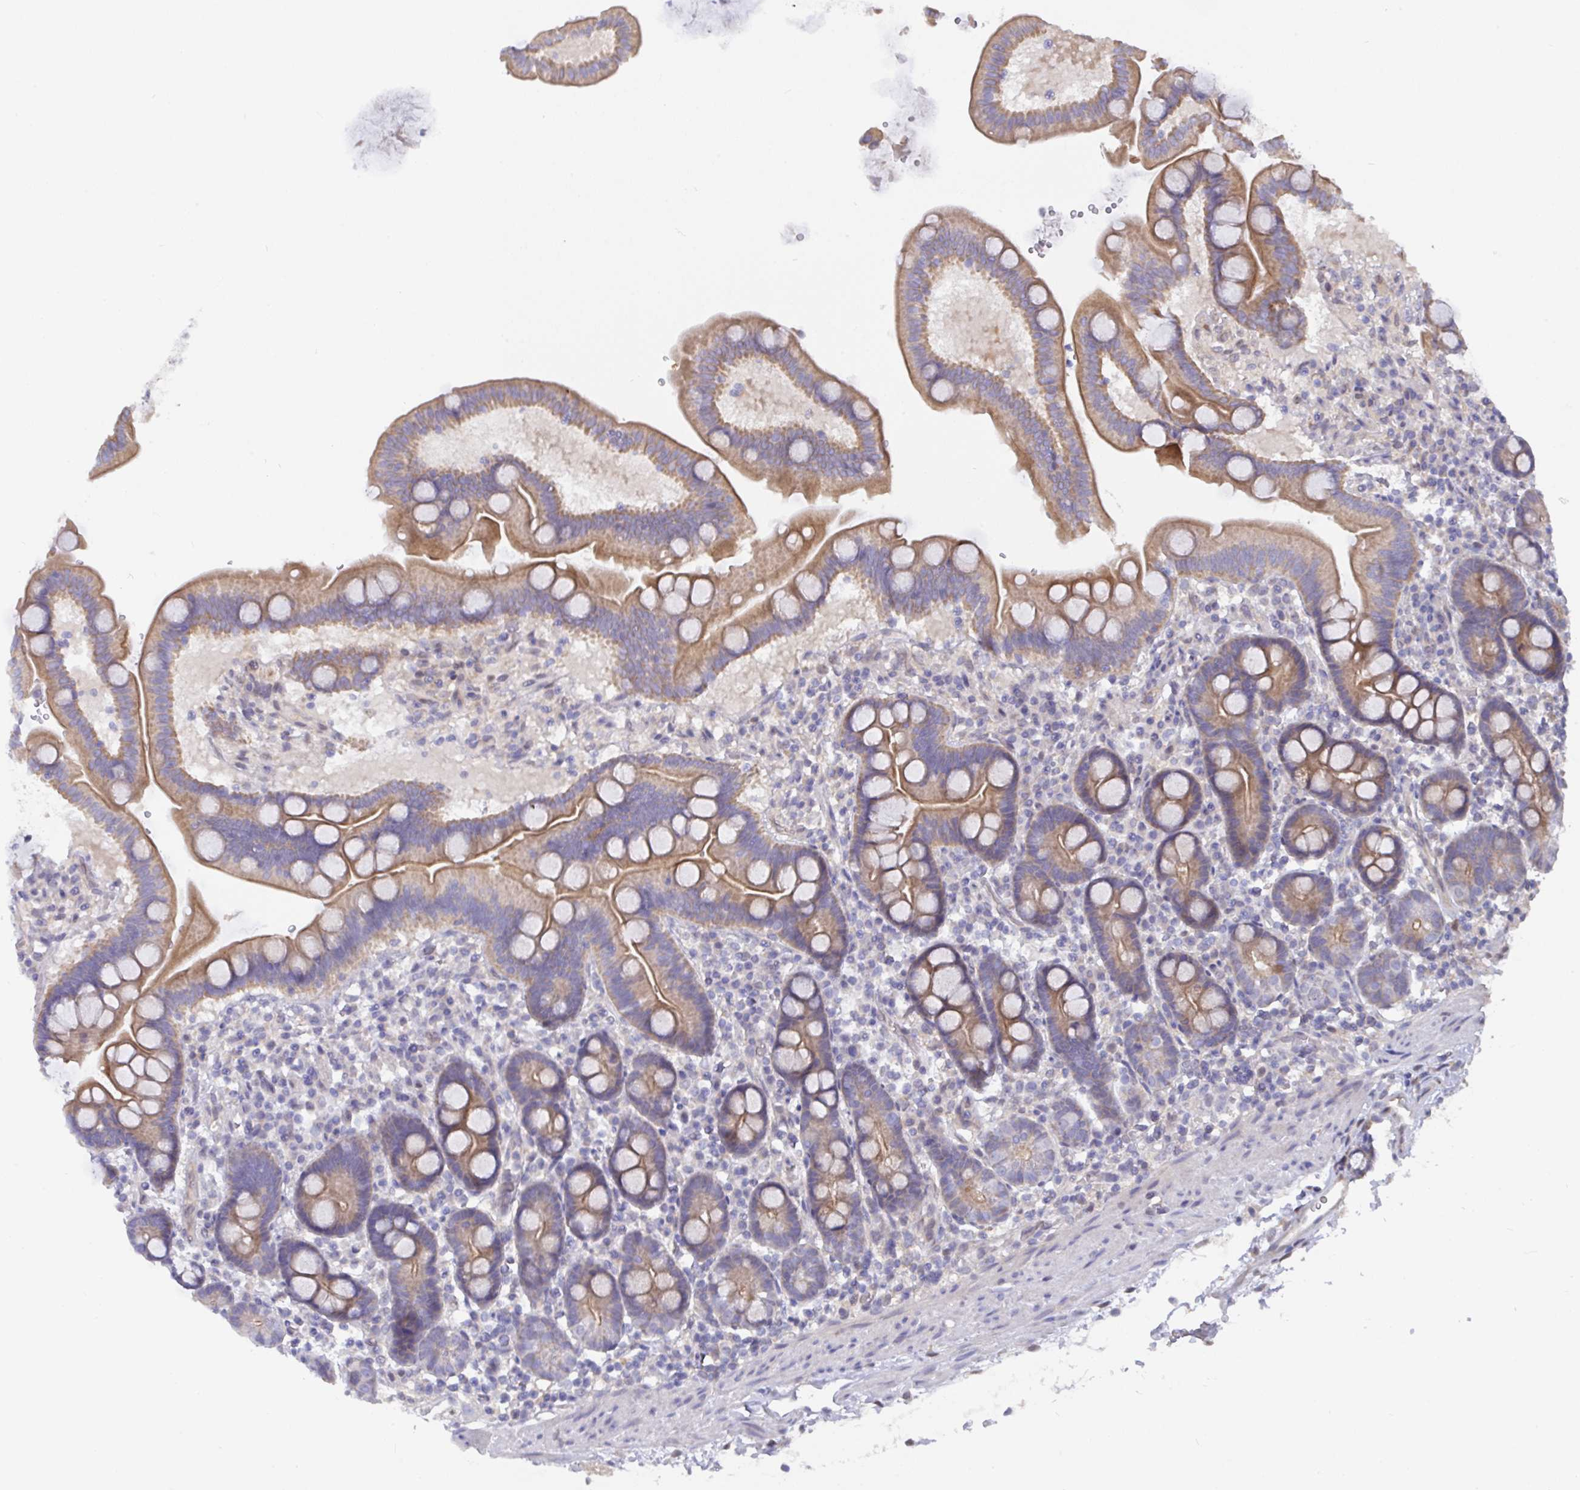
{"staining": {"intensity": "moderate", "quantity": ">75%", "location": "cytoplasmic/membranous"}, "tissue": "duodenum", "cell_type": "Glandular cells", "image_type": "normal", "snomed": [{"axis": "morphology", "description": "Normal tissue, NOS"}, {"axis": "topography", "description": "Duodenum"}], "caption": "About >75% of glandular cells in benign duodenum demonstrate moderate cytoplasmic/membranous protein staining as visualized by brown immunohistochemical staining.", "gene": "L3HYPDH", "patient": {"sex": "male", "age": 59}}